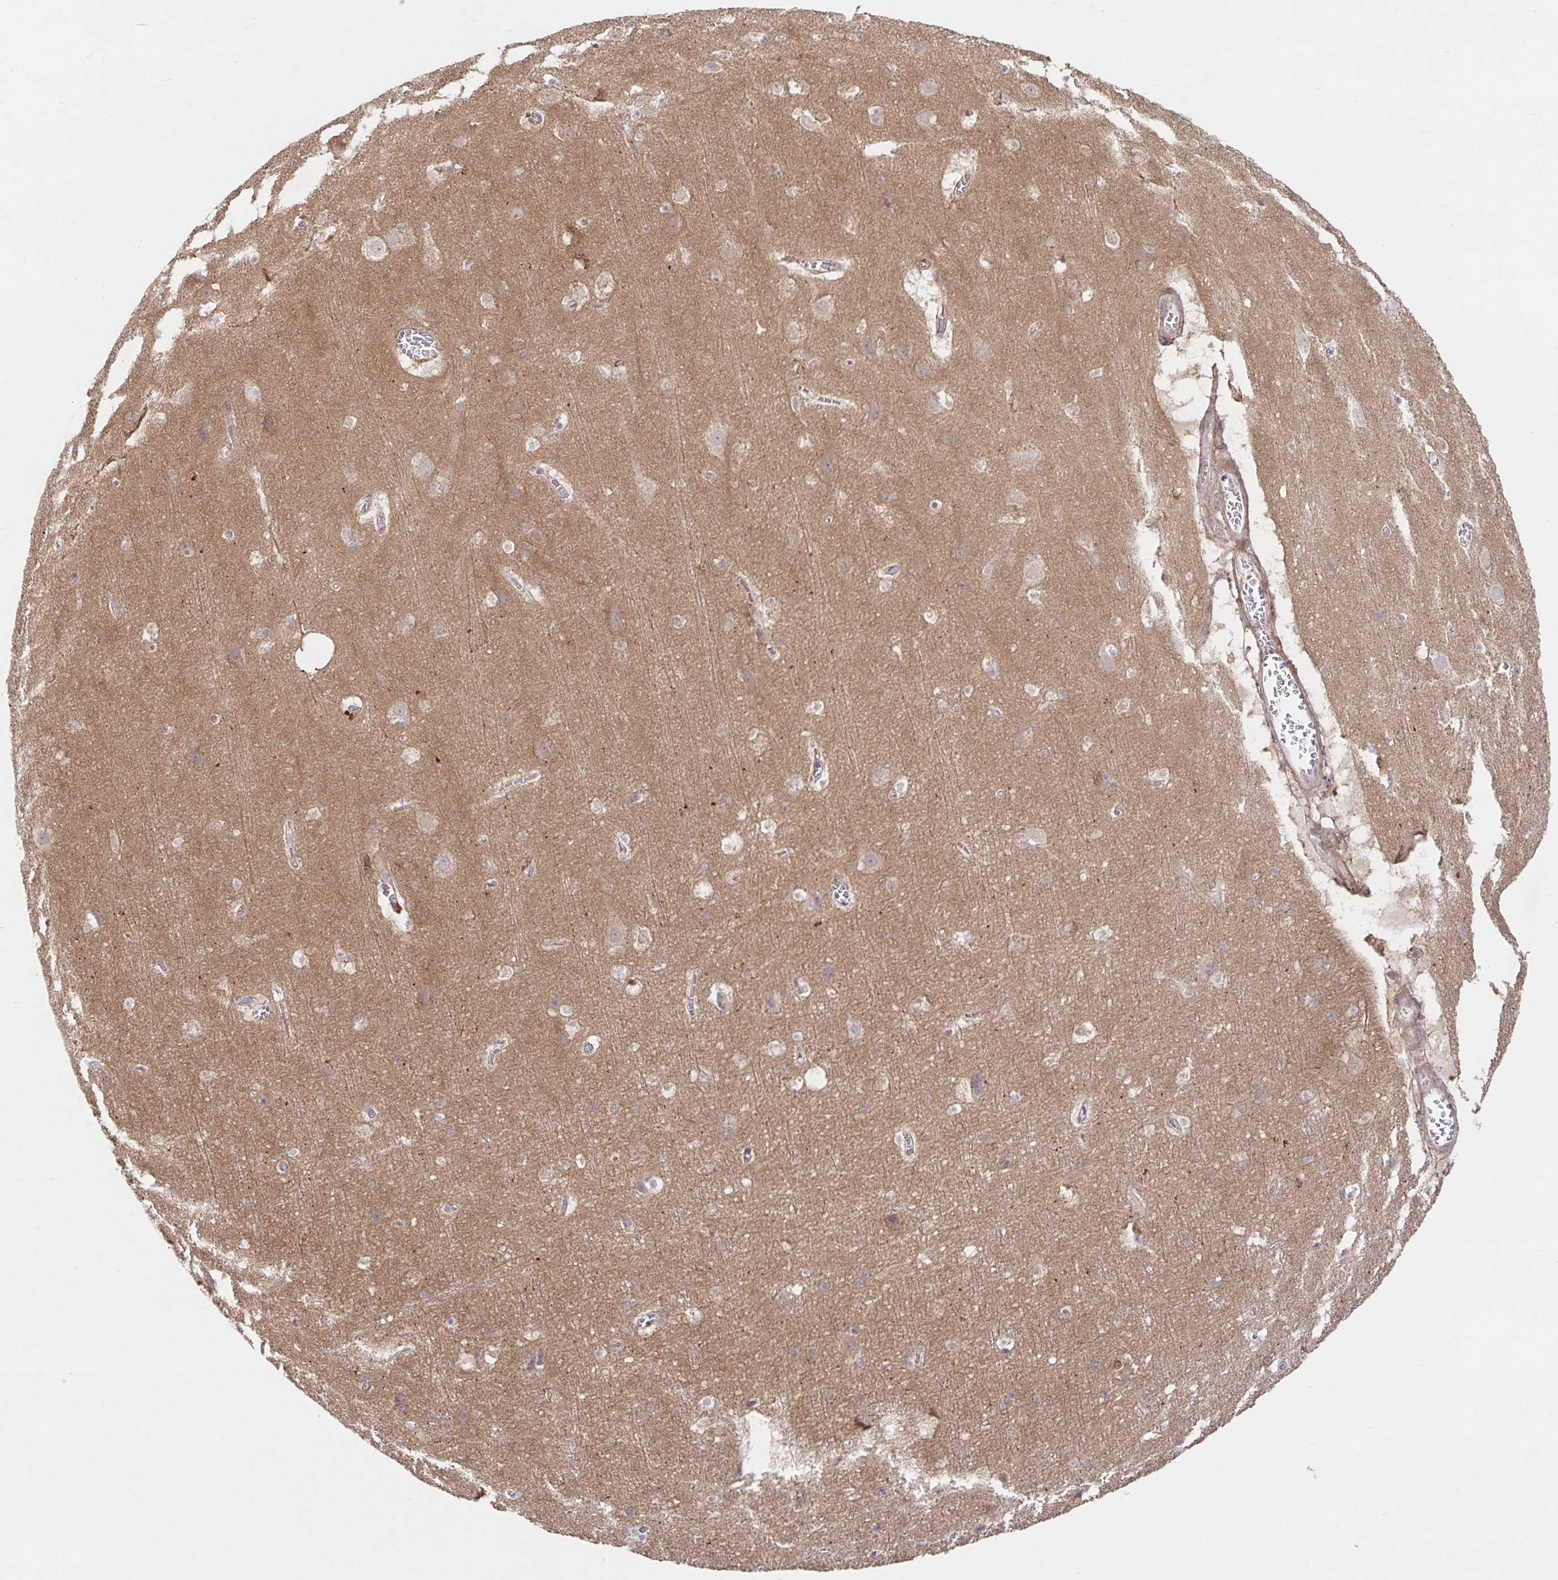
{"staining": {"intensity": "weak", "quantity": "25%-75%", "location": "cytoplasmic/membranous"}, "tissue": "cerebral cortex", "cell_type": "Endothelial cells", "image_type": "normal", "snomed": [{"axis": "morphology", "description": "Normal tissue, NOS"}, {"axis": "topography", "description": "Cerebral cortex"}], "caption": "Immunohistochemistry (IHC) staining of normal cerebral cortex, which displays low levels of weak cytoplasmic/membranous staining in about 25%-75% of endothelial cells indicating weak cytoplasmic/membranous protein expression. The staining was performed using DAB (brown) for protein detection and nuclei were counterstained in hematoxylin (blue).", "gene": "AACS", "patient": {"sex": "female", "age": 42}}